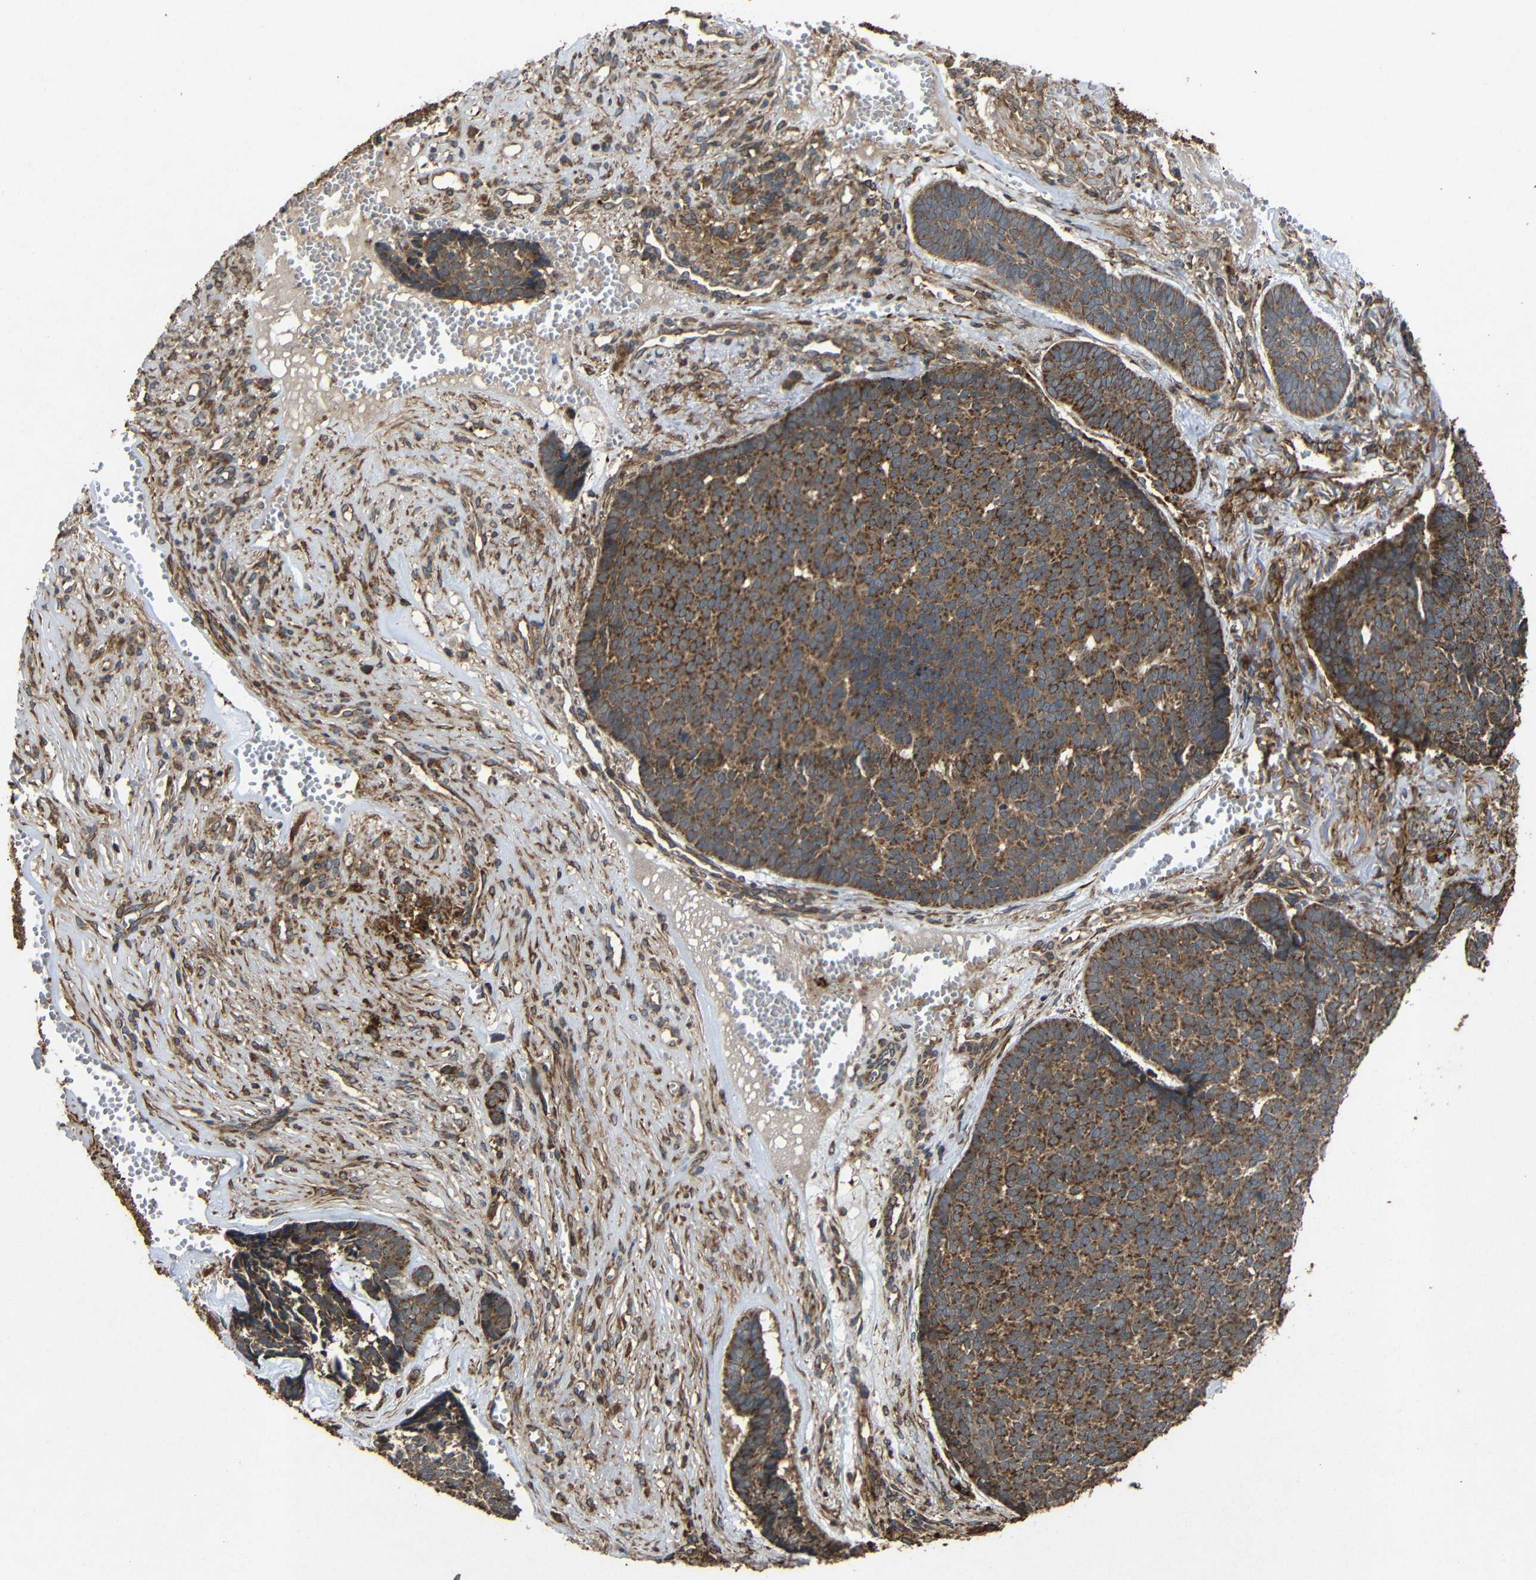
{"staining": {"intensity": "strong", "quantity": ">75%", "location": "cytoplasmic/membranous"}, "tissue": "skin cancer", "cell_type": "Tumor cells", "image_type": "cancer", "snomed": [{"axis": "morphology", "description": "Basal cell carcinoma"}, {"axis": "topography", "description": "Skin"}], "caption": "The photomicrograph exhibits immunohistochemical staining of skin cancer. There is strong cytoplasmic/membranous positivity is identified in about >75% of tumor cells. (IHC, brightfield microscopy, high magnification).", "gene": "EIF2S1", "patient": {"sex": "male", "age": 84}}